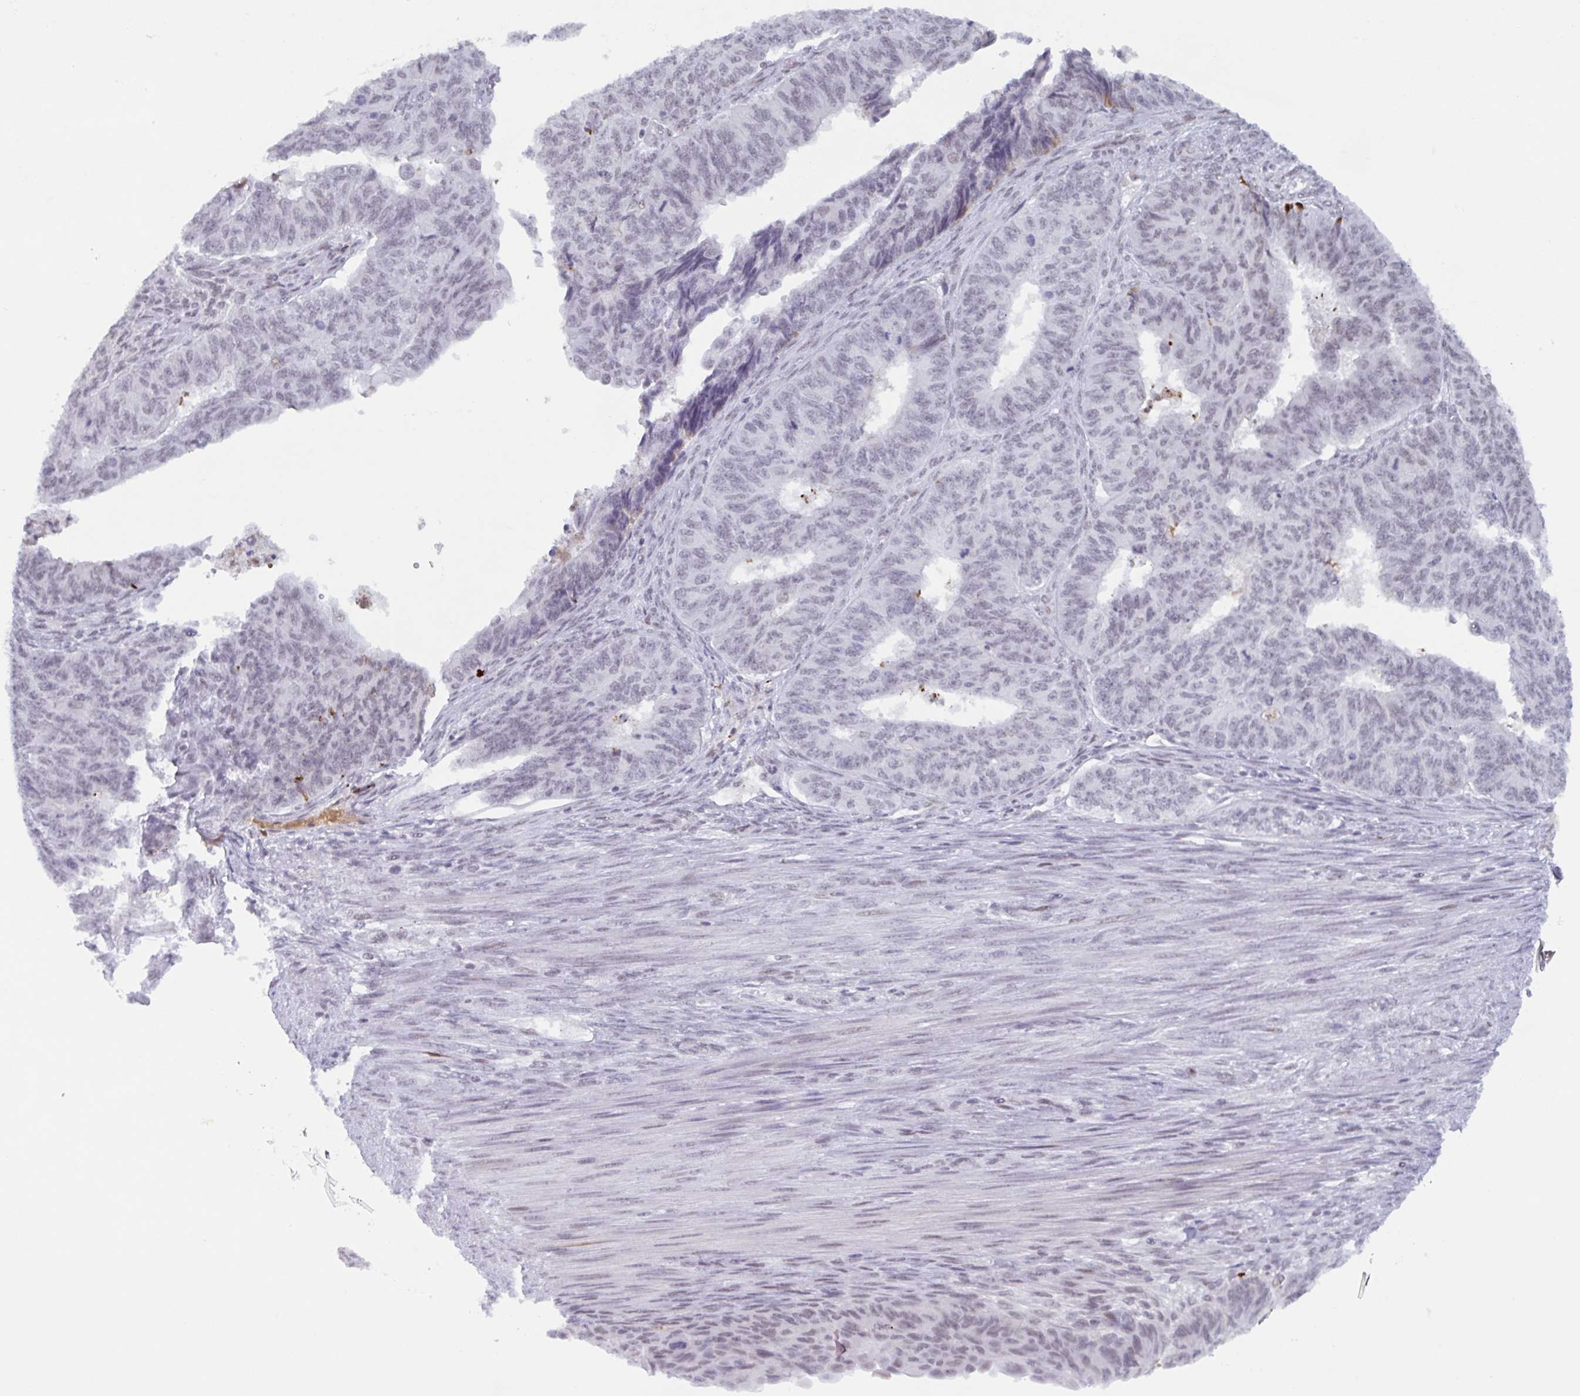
{"staining": {"intensity": "weak", "quantity": "<25%", "location": "nuclear"}, "tissue": "endometrial cancer", "cell_type": "Tumor cells", "image_type": "cancer", "snomed": [{"axis": "morphology", "description": "Adenocarcinoma, NOS"}, {"axis": "topography", "description": "Endometrium"}], "caption": "Histopathology image shows no significant protein expression in tumor cells of endometrial cancer (adenocarcinoma).", "gene": "PLG", "patient": {"sex": "female", "age": 32}}